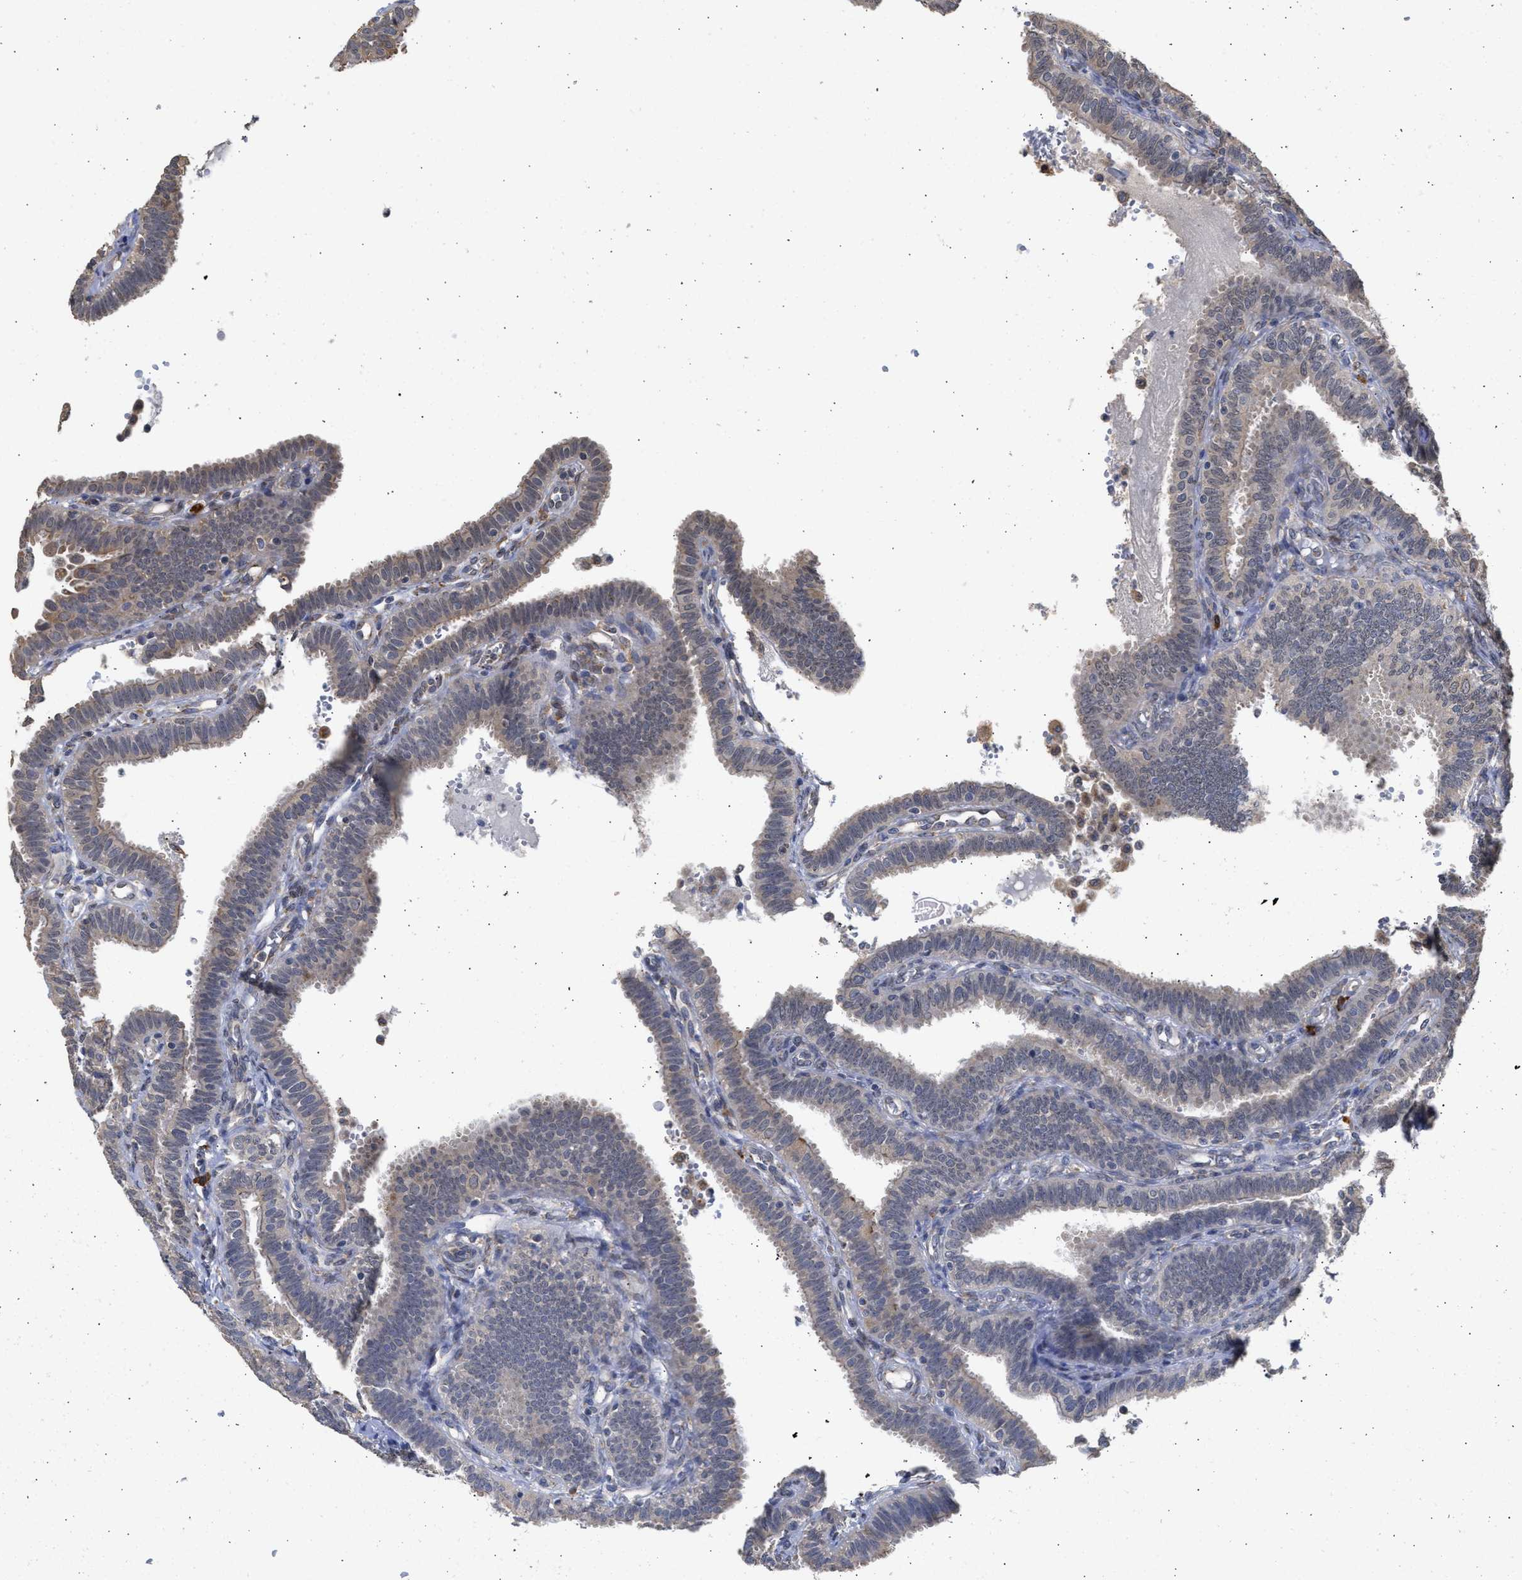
{"staining": {"intensity": "moderate", "quantity": ">75%", "location": "cytoplasmic/membranous"}, "tissue": "fallopian tube", "cell_type": "Glandular cells", "image_type": "normal", "snomed": [{"axis": "morphology", "description": "Normal tissue, NOS"}, {"axis": "topography", "description": "Fallopian tube"}, {"axis": "topography", "description": "Placenta"}], "caption": "Unremarkable fallopian tube displays moderate cytoplasmic/membranous positivity in about >75% of glandular cells, visualized by immunohistochemistry. The staining was performed using DAB (3,3'-diaminobenzidine) to visualize the protein expression in brown, while the nuclei were stained in blue with hematoxylin (Magnification: 20x).", "gene": "DNAJC1", "patient": {"sex": "female", "age": 34}}